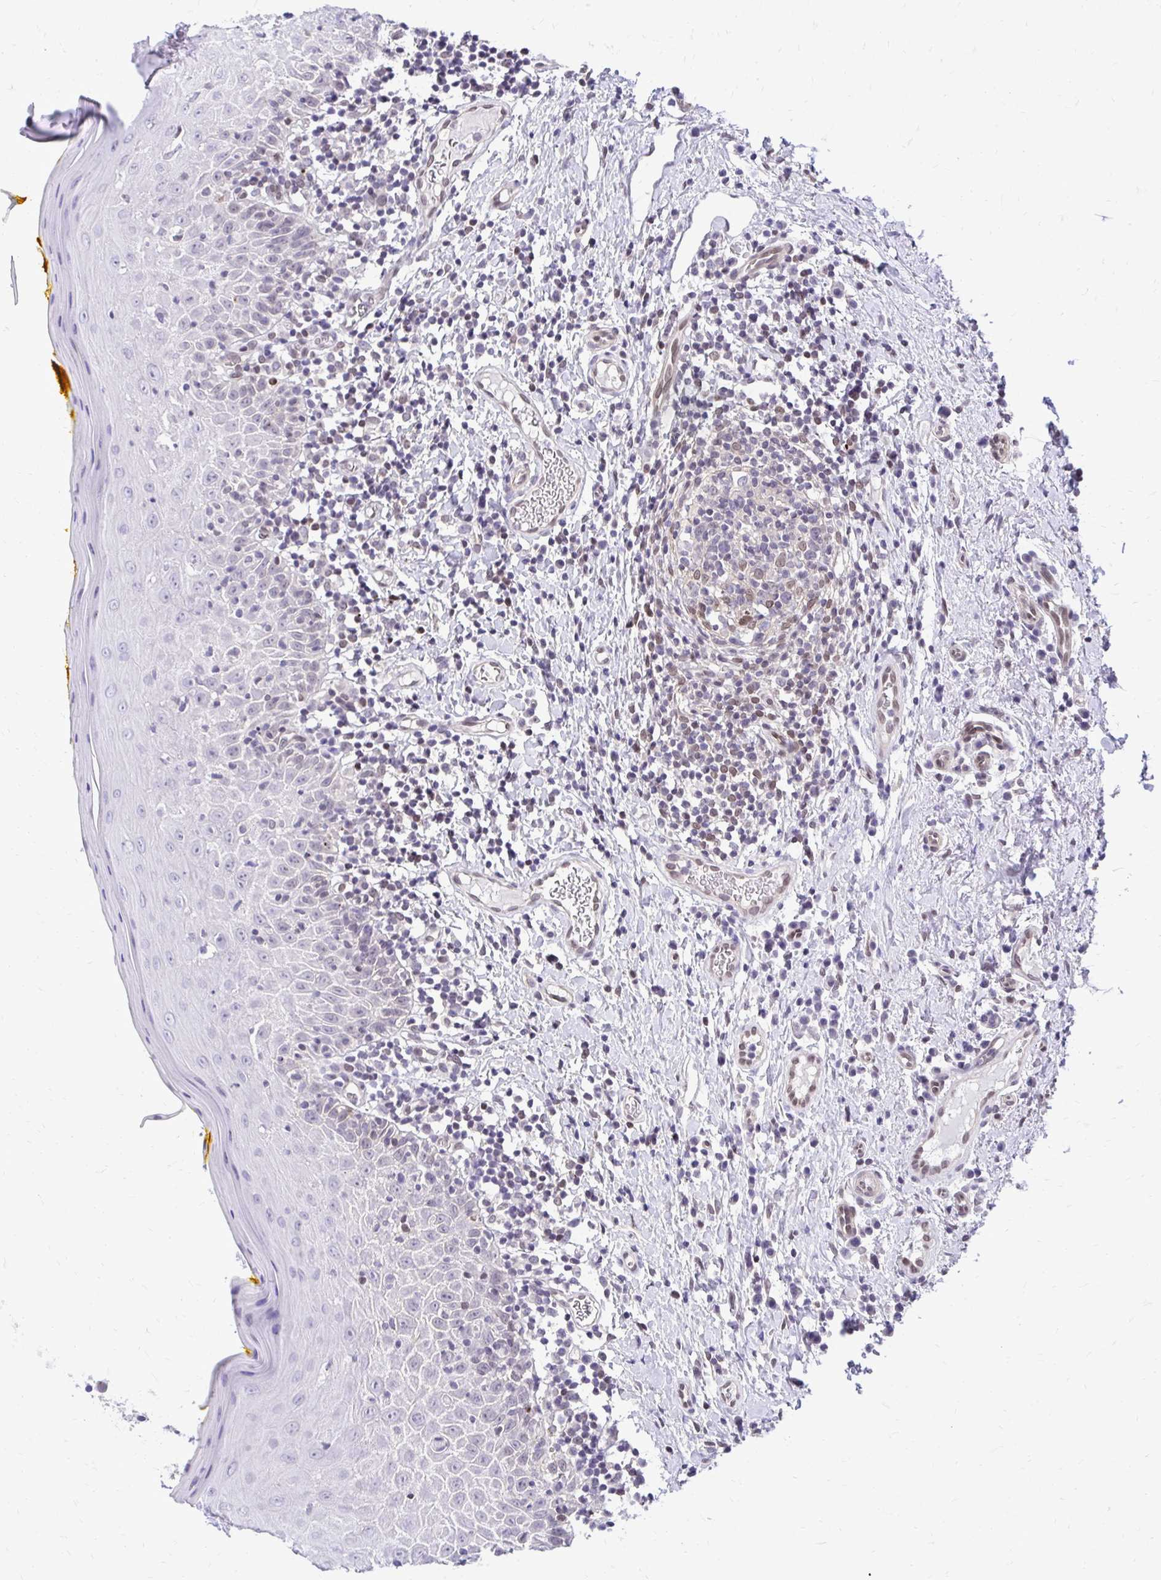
{"staining": {"intensity": "negative", "quantity": "none", "location": "none"}, "tissue": "oral mucosa", "cell_type": "Squamous epithelial cells", "image_type": "normal", "snomed": [{"axis": "morphology", "description": "Normal tissue, NOS"}, {"axis": "topography", "description": "Oral tissue"}, {"axis": "topography", "description": "Tounge, NOS"}], "caption": "Immunohistochemistry image of normal oral mucosa: human oral mucosa stained with DAB (3,3'-diaminobenzidine) displays no significant protein positivity in squamous epithelial cells.", "gene": "BANF1", "patient": {"sex": "female", "age": 58}}